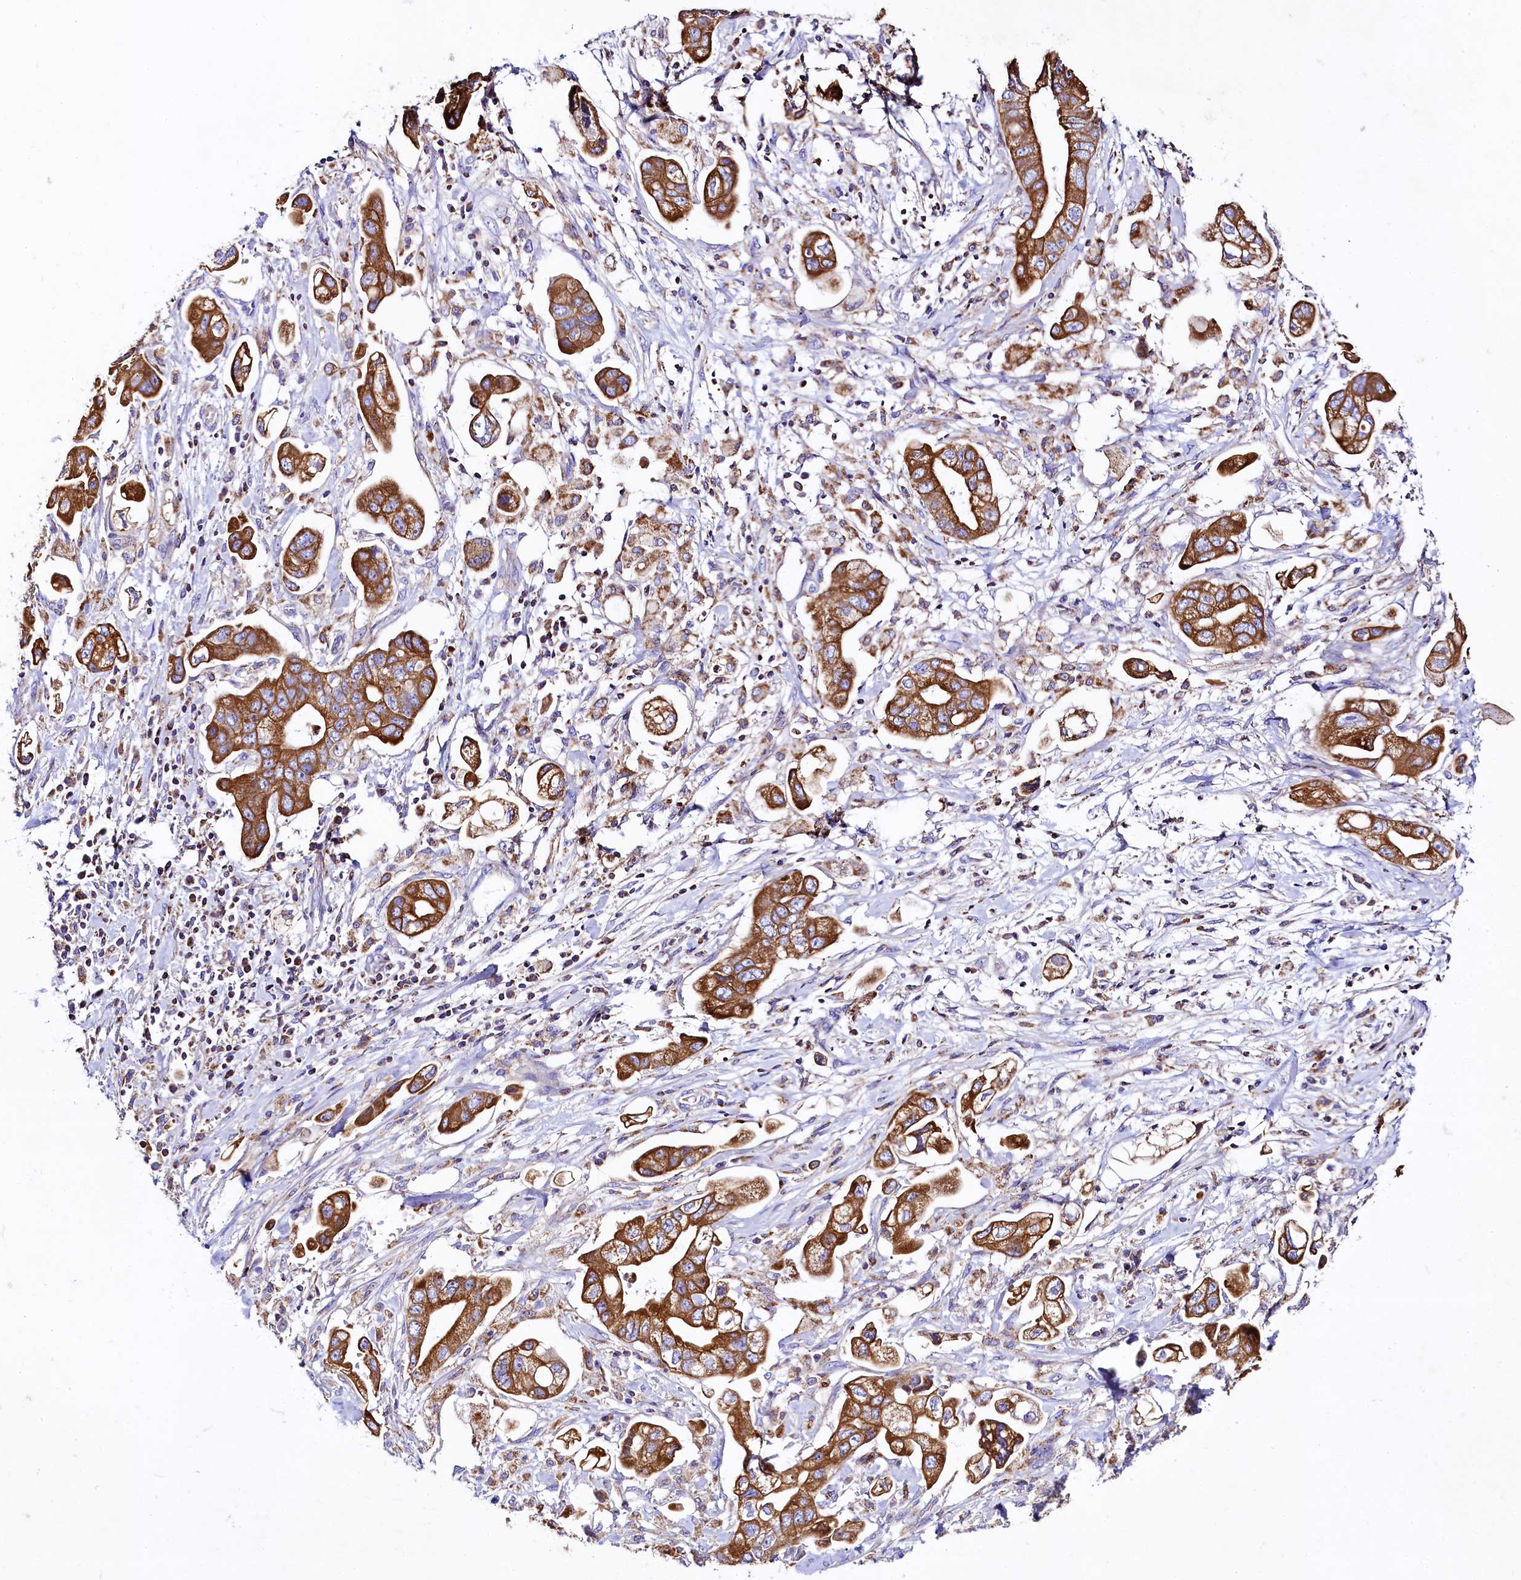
{"staining": {"intensity": "strong", "quantity": ">75%", "location": "cytoplasmic/membranous"}, "tissue": "stomach cancer", "cell_type": "Tumor cells", "image_type": "cancer", "snomed": [{"axis": "morphology", "description": "Adenocarcinoma, NOS"}, {"axis": "topography", "description": "Stomach"}], "caption": "Protein expression analysis of adenocarcinoma (stomach) displays strong cytoplasmic/membranous staining in approximately >75% of tumor cells.", "gene": "CLYBL", "patient": {"sex": "male", "age": 62}}